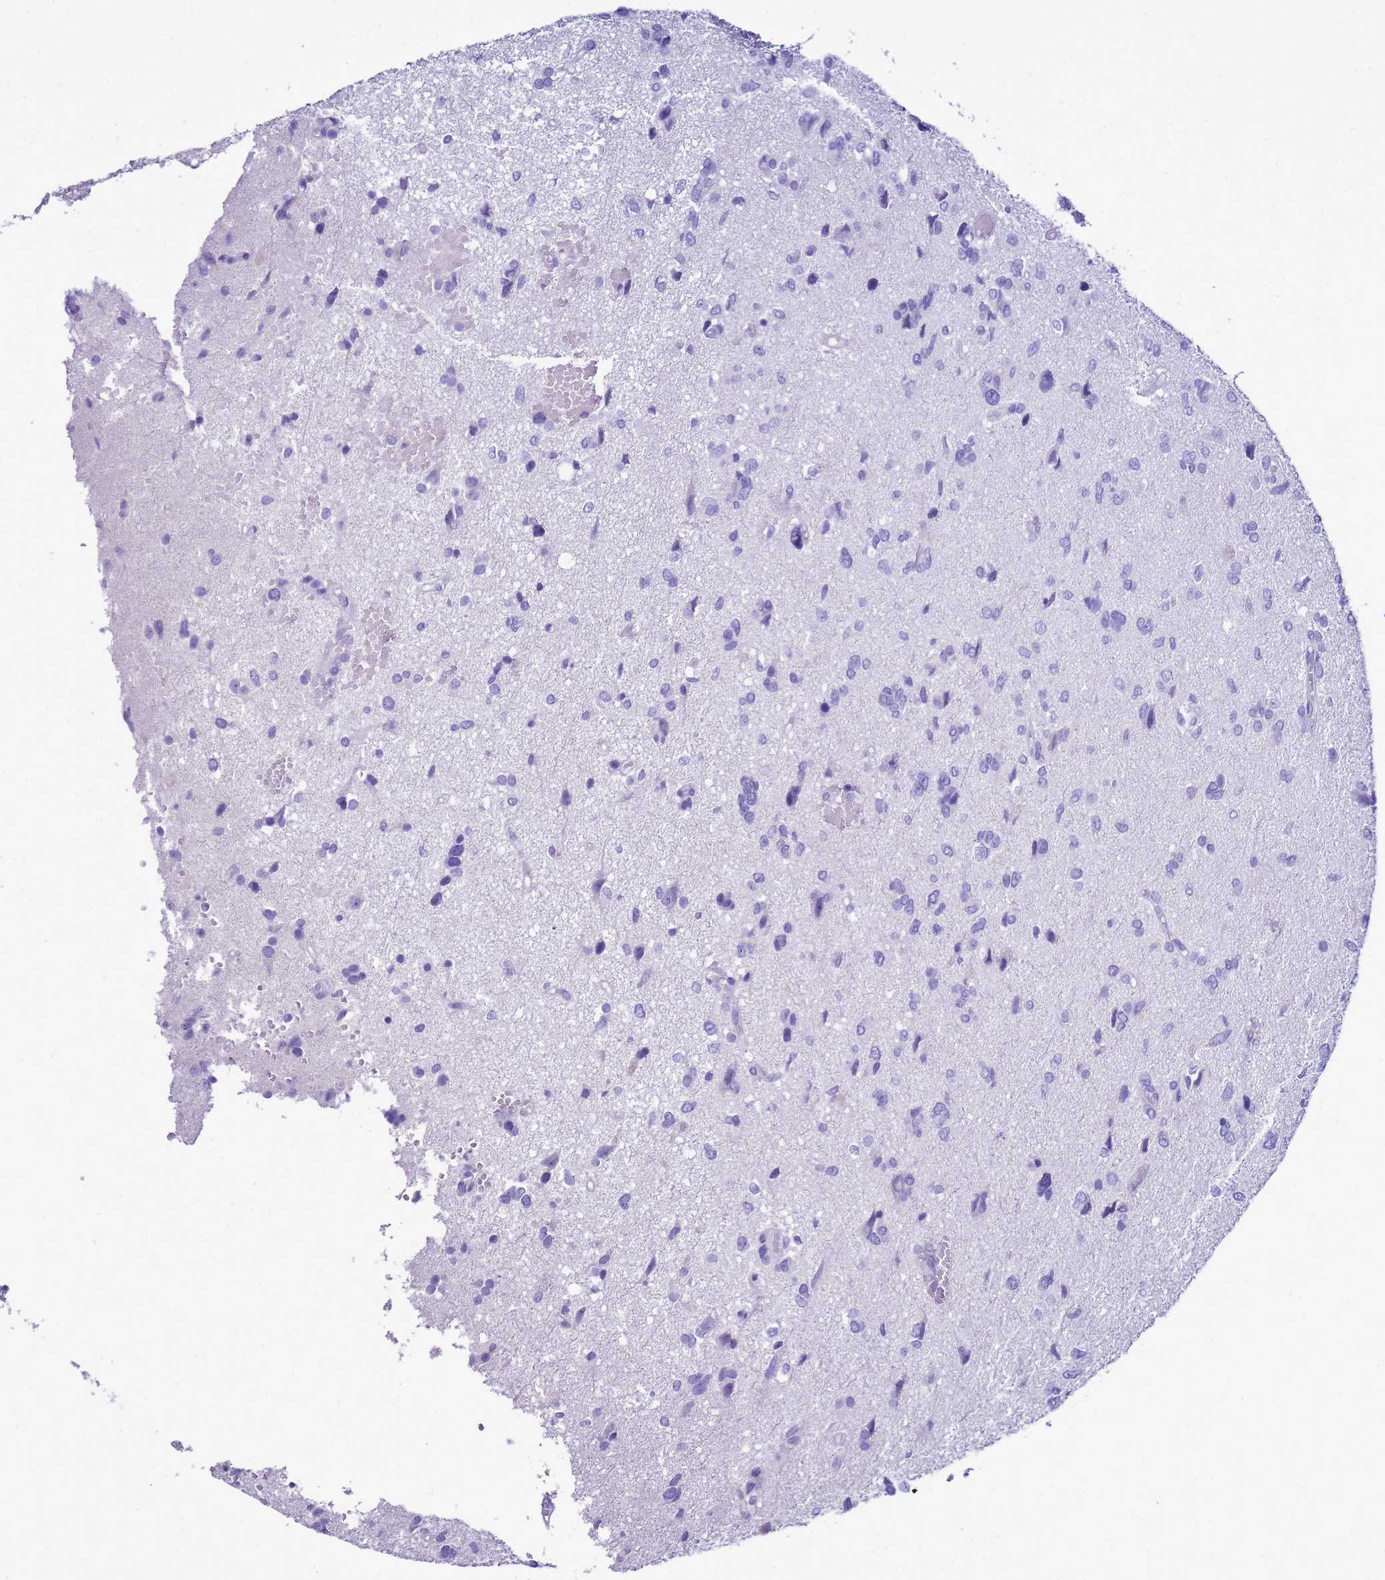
{"staining": {"intensity": "negative", "quantity": "none", "location": "none"}, "tissue": "glioma", "cell_type": "Tumor cells", "image_type": "cancer", "snomed": [{"axis": "morphology", "description": "Glioma, malignant, High grade"}, {"axis": "topography", "description": "Brain"}], "caption": "The image demonstrates no significant expression in tumor cells of malignant high-grade glioma. (Brightfield microscopy of DAB IHC at high magnification).", "gene": "BEST2", "patient": {"sex": "female", "age": 59}}